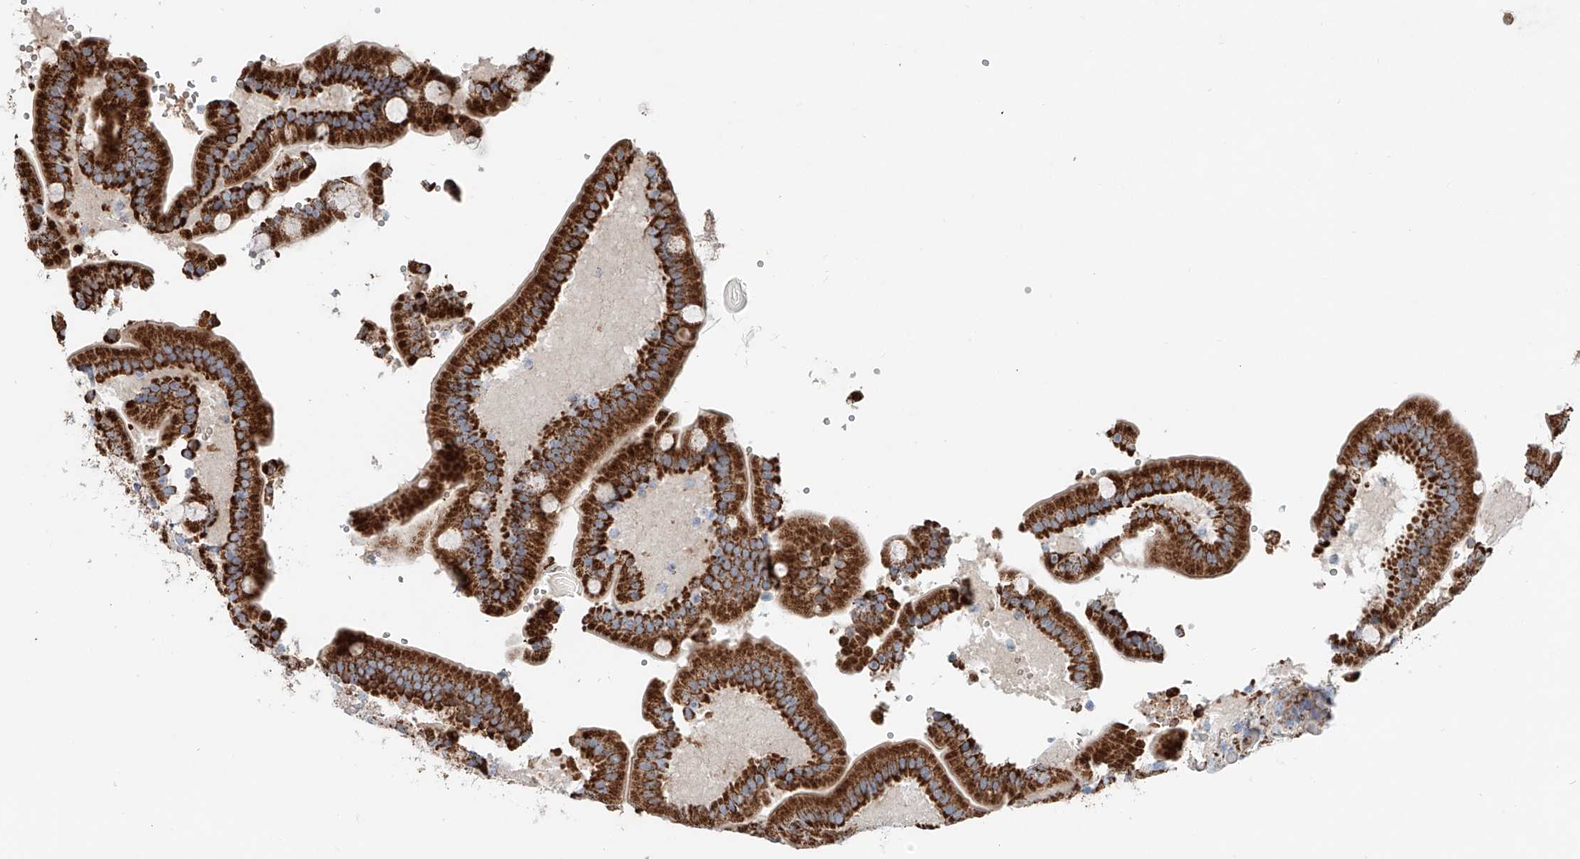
{"staining": {"intensity": "strong", "quantity": ">75%", "location": "cytoplasmic/membranous"}, "tissue": "duodenum", "cell_type": "Glandular cells", "image_type": "normal", "snomed": [{"axis": "morphology", "description": "Normal tissue, NOS"}, {"axis": "topography", "description": "Duodenum"}], "caption": "Immunohistochemistry (IHC) of unremarkable human duodenum reveals high levels of strong cytoplasmic/membranous expression in about >75% of glandular cells. (IHC, brightfield microscopy, high magnification).", "gene": "CARD10", "patient": {"sex": "female", "age": 62}}